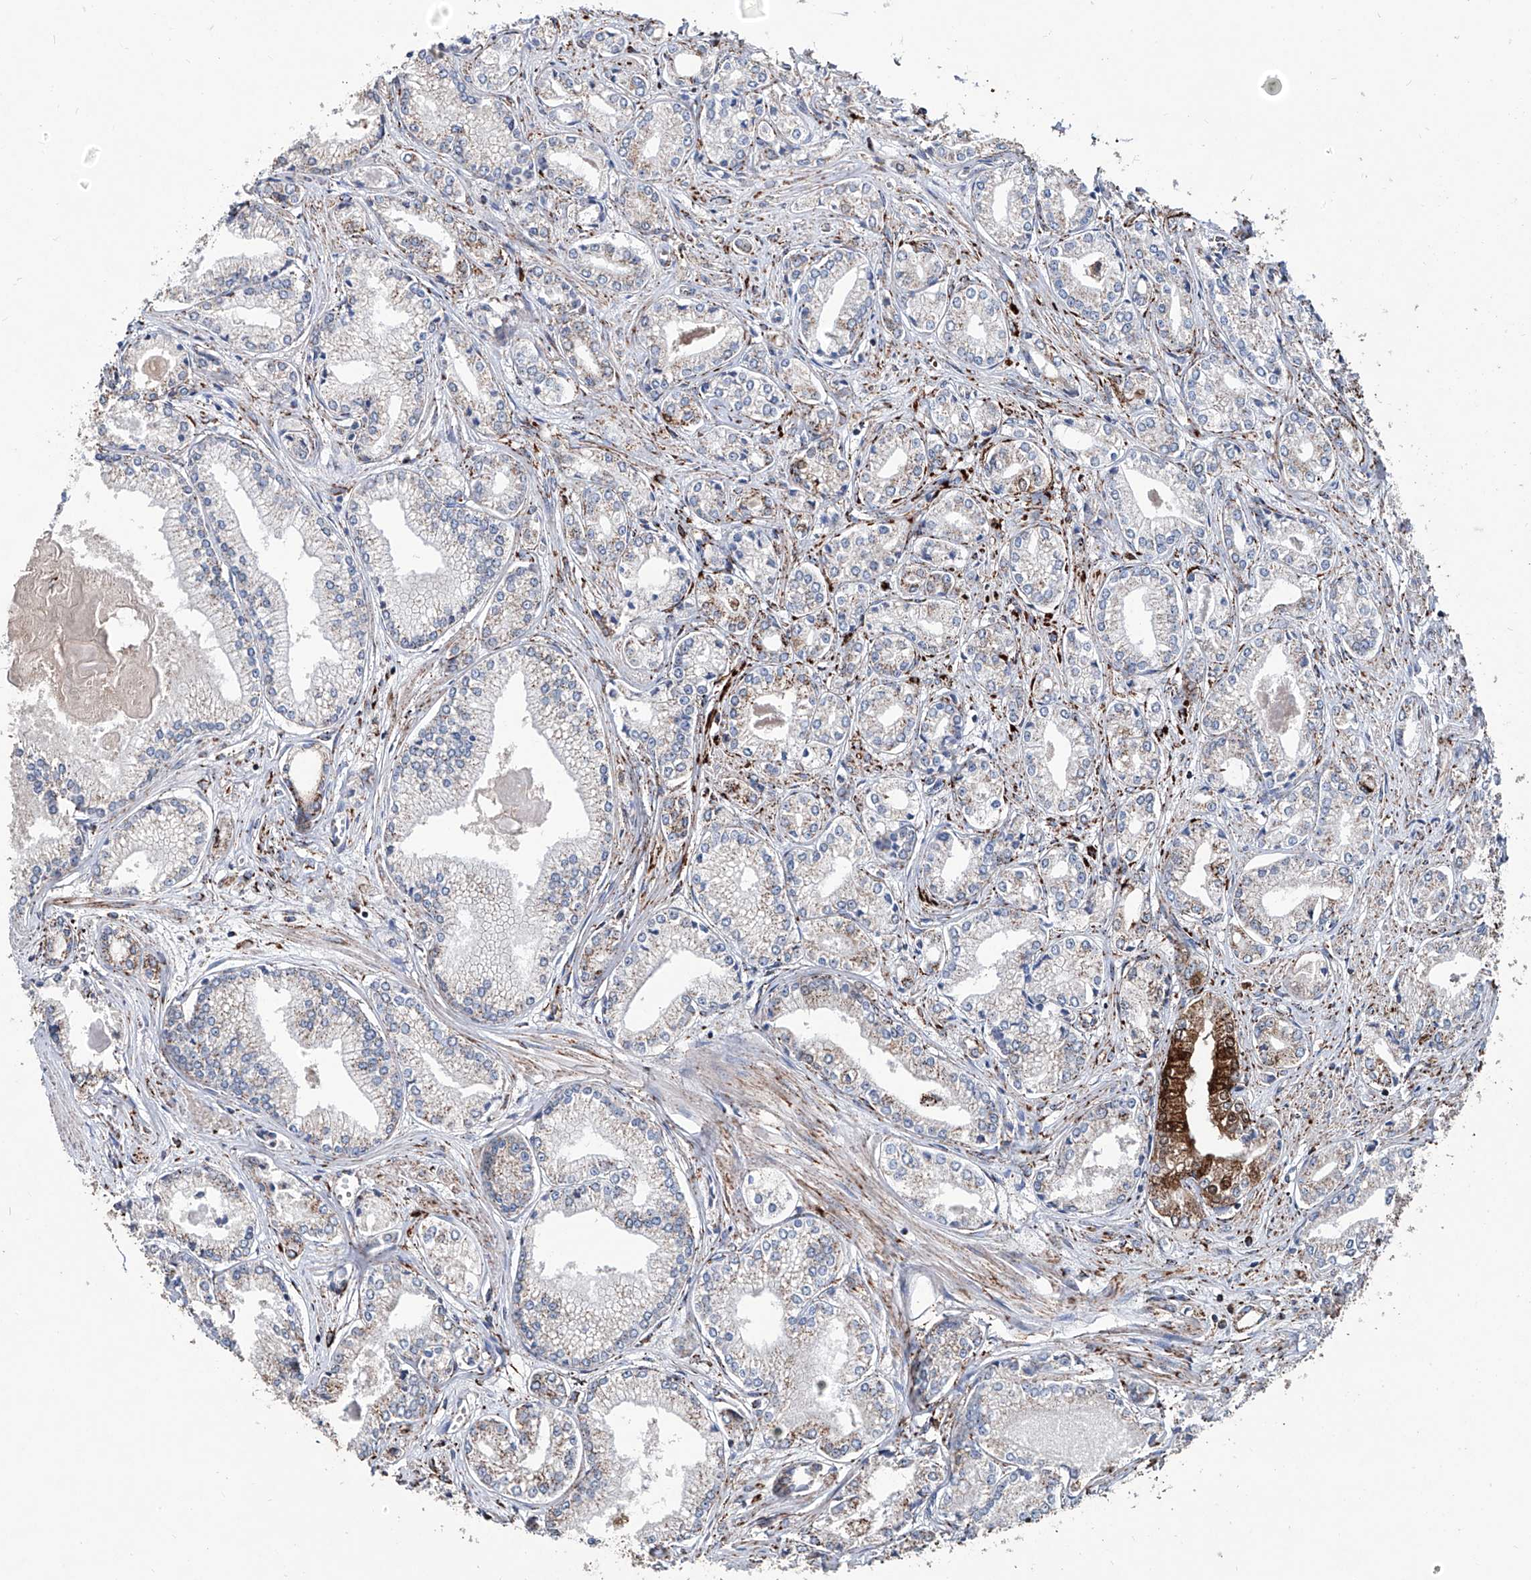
{"staining": {"intensity": "moderate", "quantity": "<25%", "location": "cytoplasmic/membranous"}, "tissue": "prostate cancer", "cell_type": "Tumor cells", "image_type": "cancer", "snomed": [{"axis": "morphology", "description": "Adenocarcinoma, Low grade"}, {"axis": "topography", "description": "Prostate"}], "caption": "Human prostate low-grade adenocarcinoma stained with a protein marker shows moderate staining in tumor cells.", "gene": "NHS", "patient": {"sex": "male", "age": 60}}